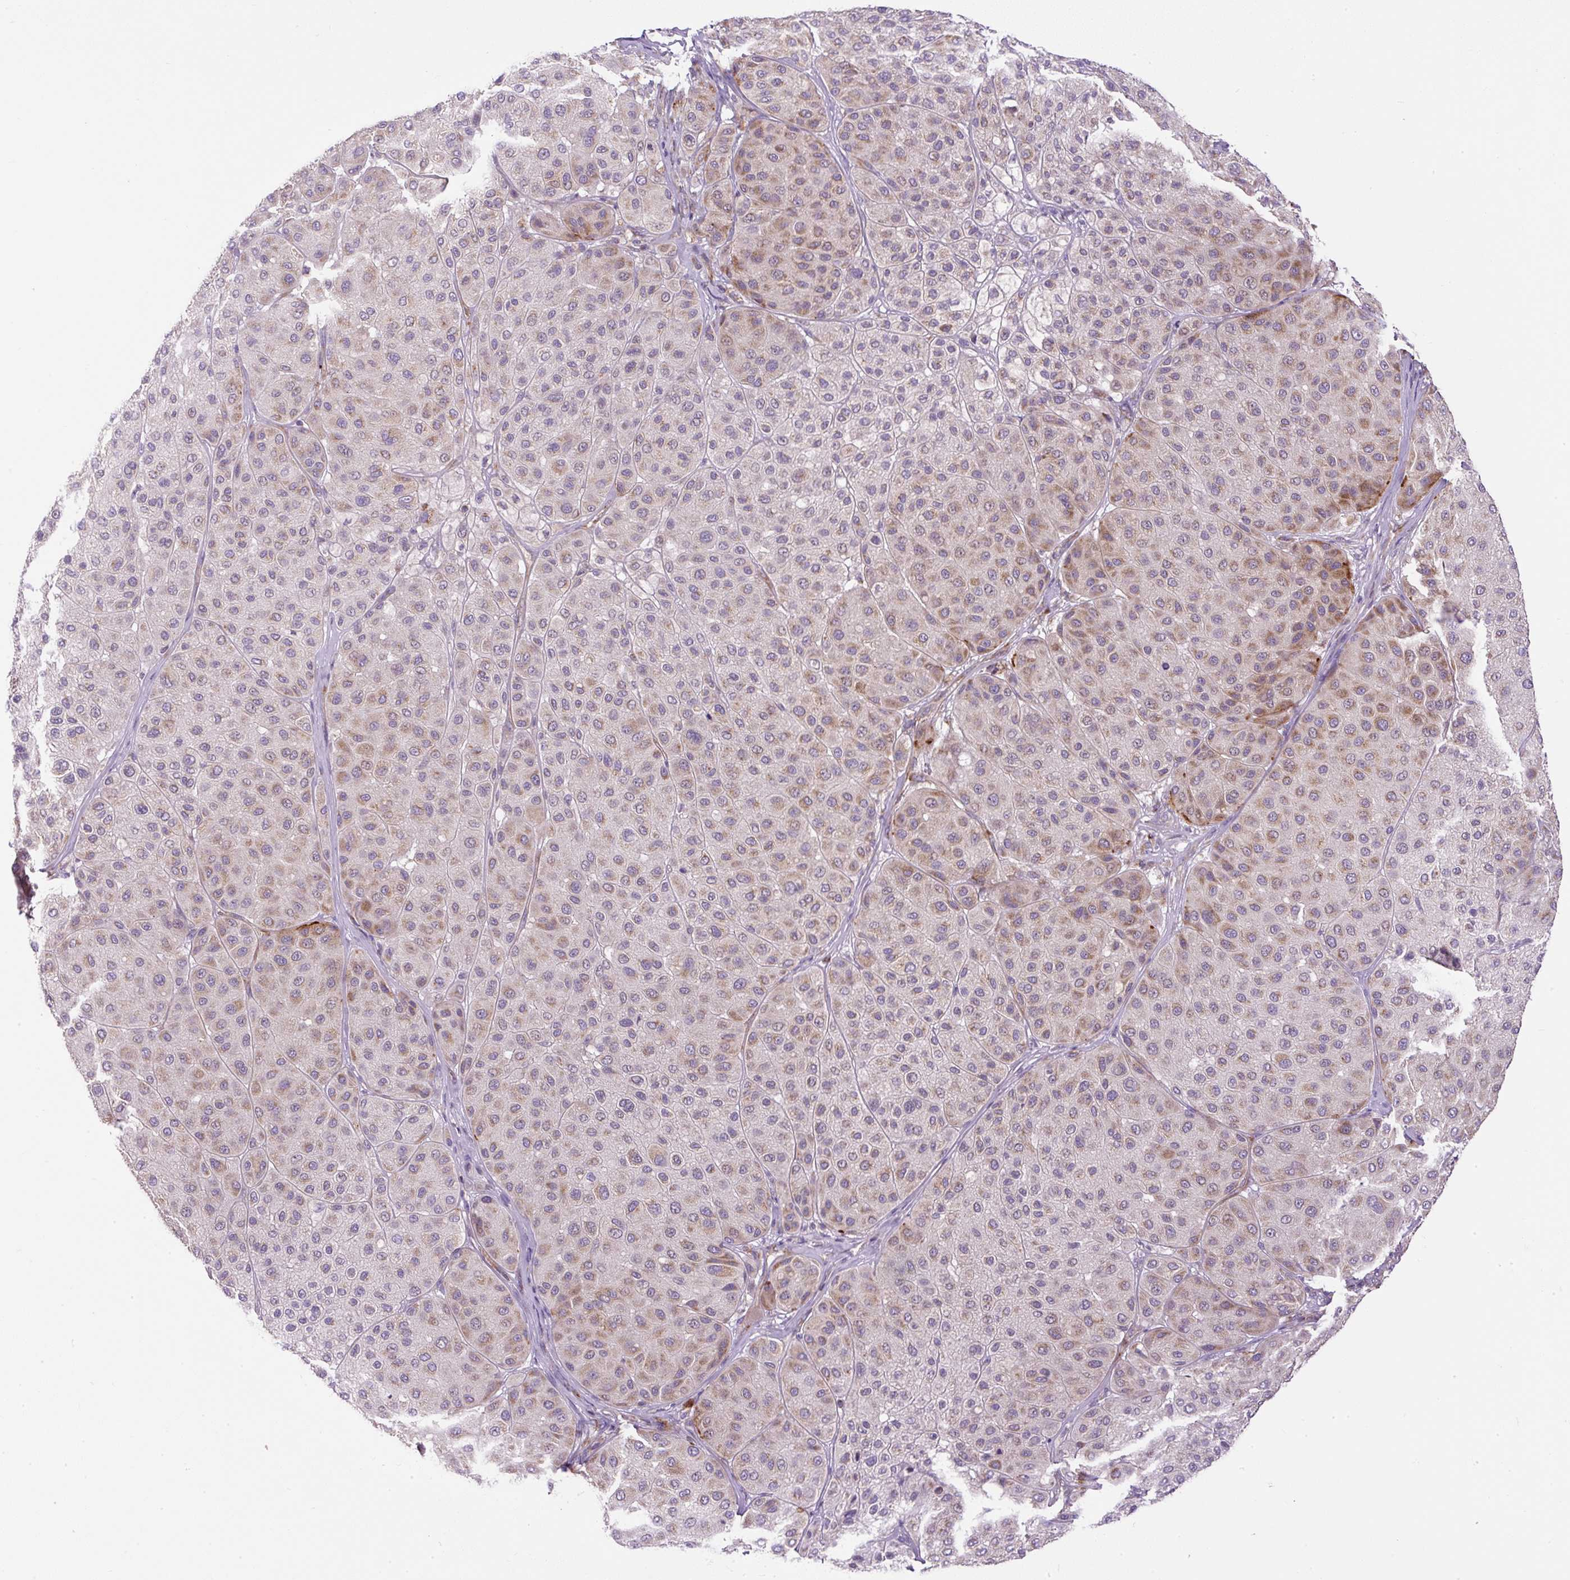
{"staining": {"intensity": "moderate", "quantity": "25%-75%", "location": "cytoplasmic/membranous"}, "tissue": "melanoma", "cell_type": "Tumor cells", "image_type": "cancer", "snomed": [{"axis": "morphology", "description": "Malignant melanoma, Metastatic site"}, {"axis": "topography", "description": "Smooth muscle"}], "caption": "Tumor cells reveal medium levels of moderate cytoplasmic/membranous staining in approximately 25%-75% of cells in human malignant melanoma (metastatic site). The staining was performed using DAB to visualize the protein expression in brown, while the nuclei were stained in blue with hematoxylin (Magnification: 20x).", "gene": "ZNF547", "patient": {"sex": "male", "age": 41}}